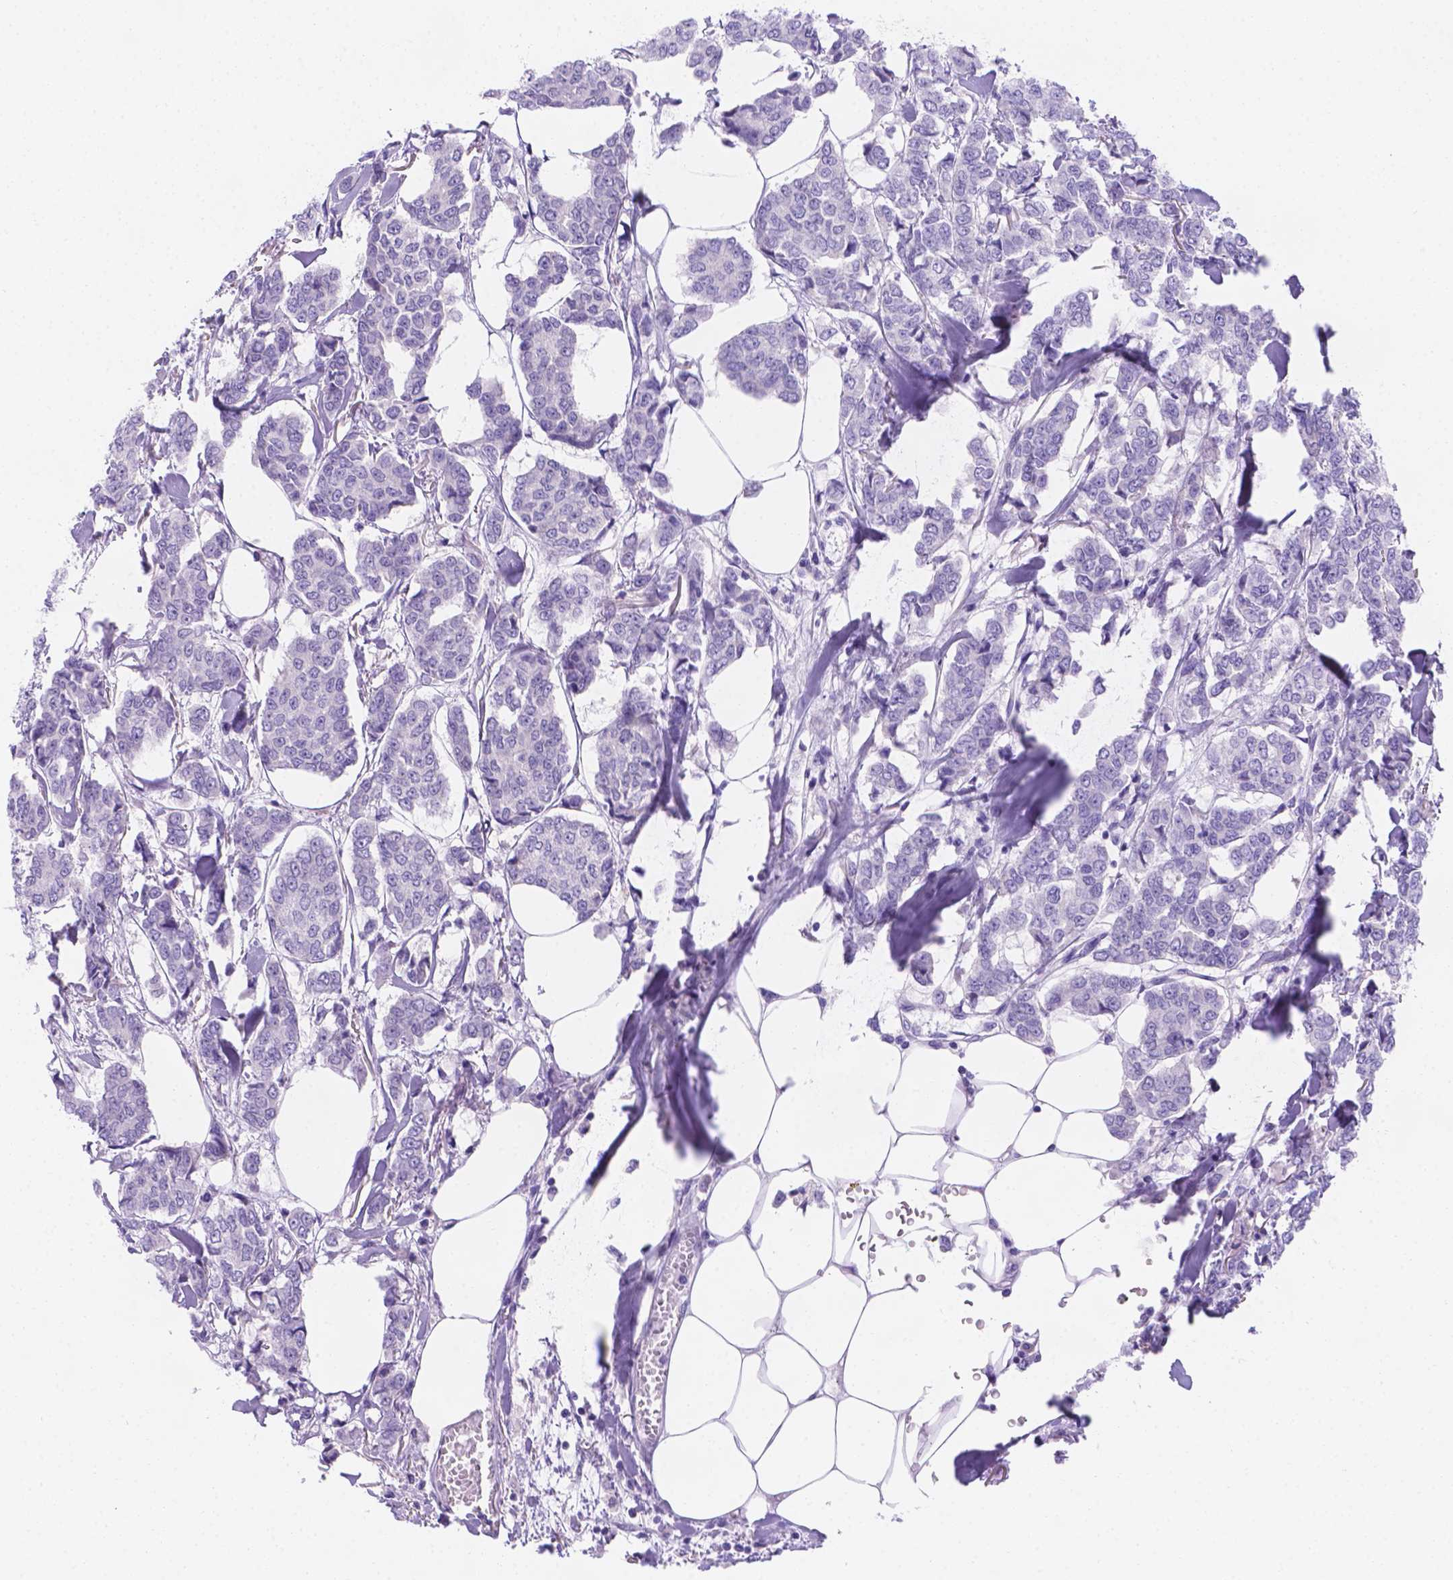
{"staining": {"intensity": "negative", "quantity": "none", "location": "none"}, "tissue": "breast cancer", "cell_type": "Tumor cells", "image_type": "cancer", "snomed": [{"axis": "morphology", "description": "Duct carcinoma"}, {"axis": "topography", "description": "Breast"}], "caption": "IHC of invasive ductal carcinoma (breast) reveals no staining in tumor cells.", "gene": "MLN", "patient": {"sex": "female", "age": 94}}